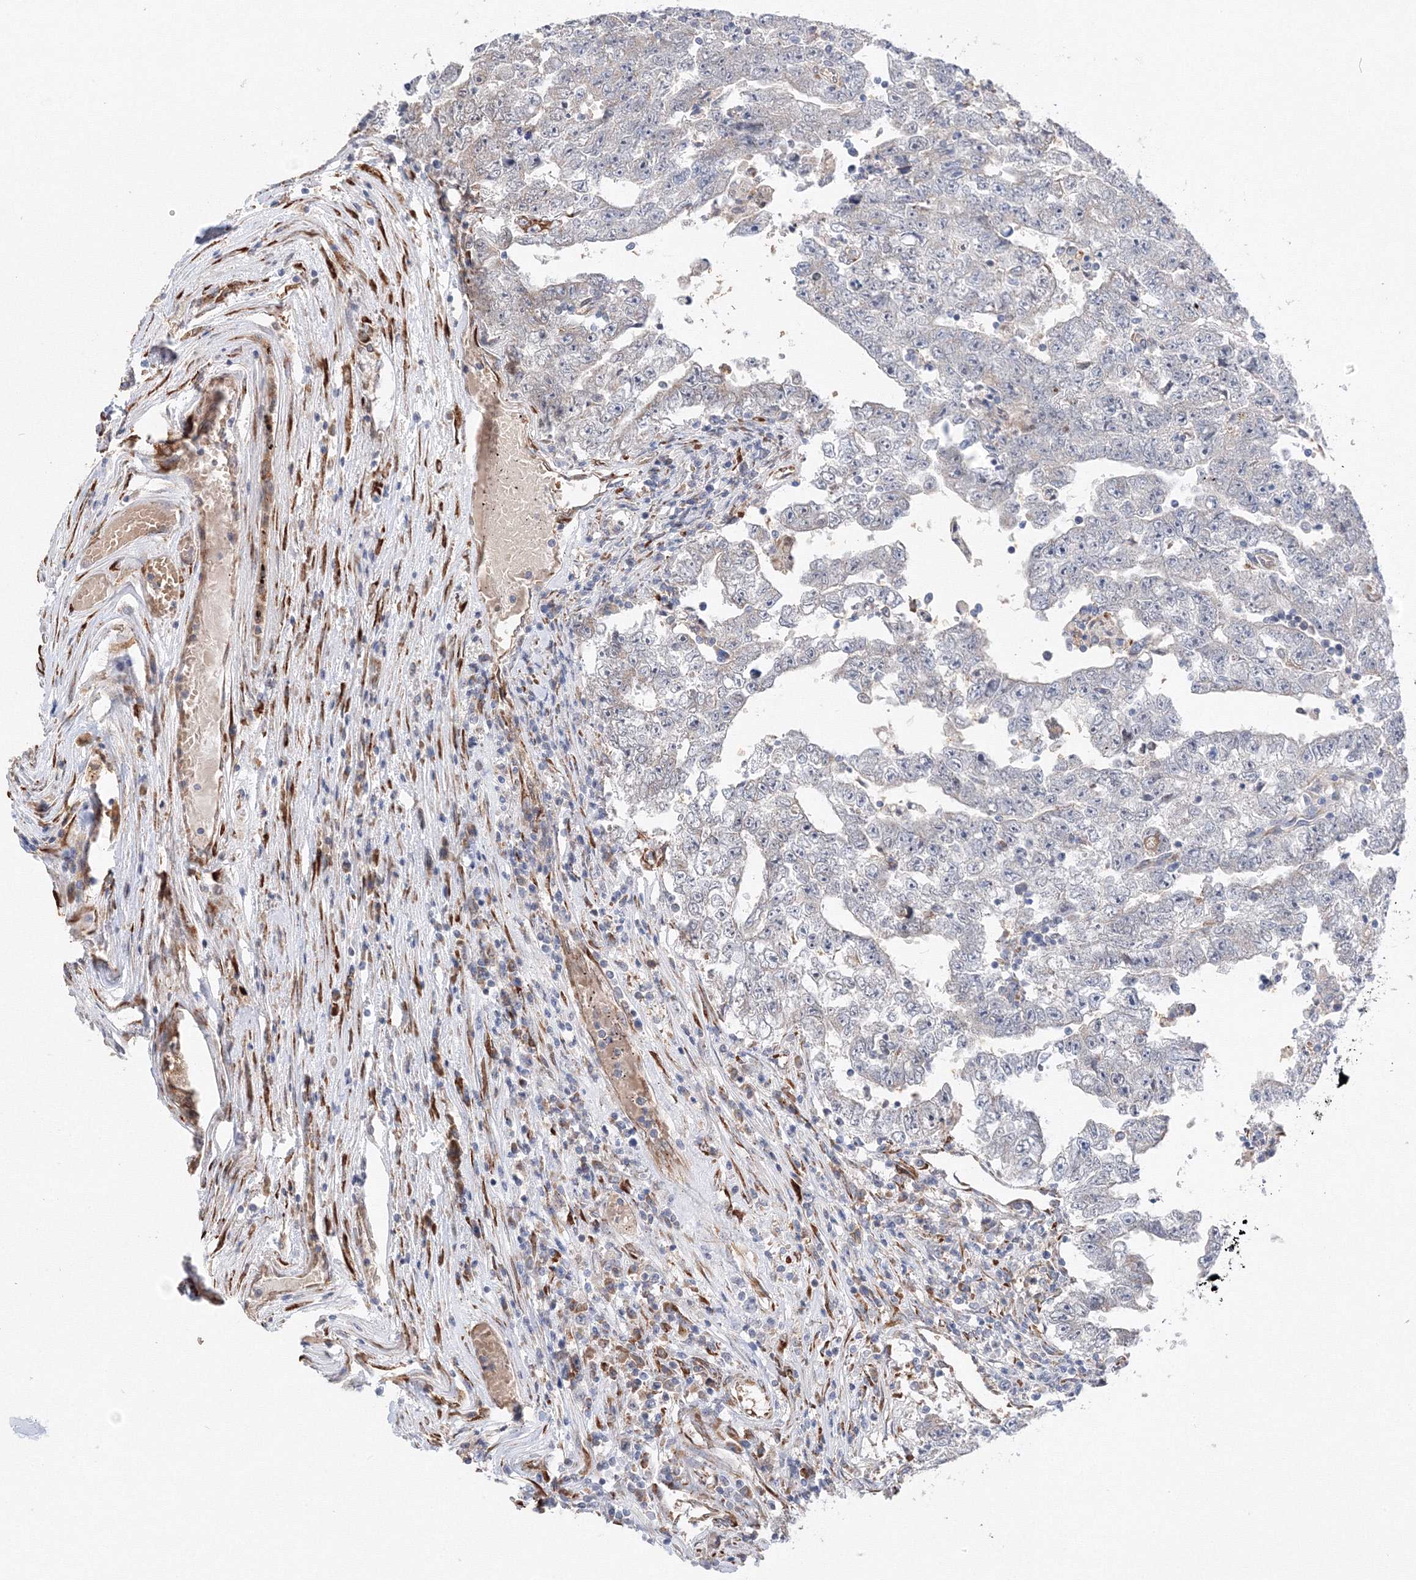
{"staining": {"intensity": "negative", "quantity": "none", "location": "none"}, "tissue": "testis cancer", "cell_type": "Tumor cells", "image_type": "cancer", "snomed": [{"axis": "morphology", "description": "Carcinoma, Embryonal, NOS"}, {"axis": "topography", "description": "Testis"}], "caption": "This micrograph is of testis cancer stained with immunohistochemistry (IHC) to label a protein in brown with the nuclei are counter-stained blue. There is no expression in tumor cells.", "gene": "DIS3L2", "patient": {"sex": "male", "age": 25}}